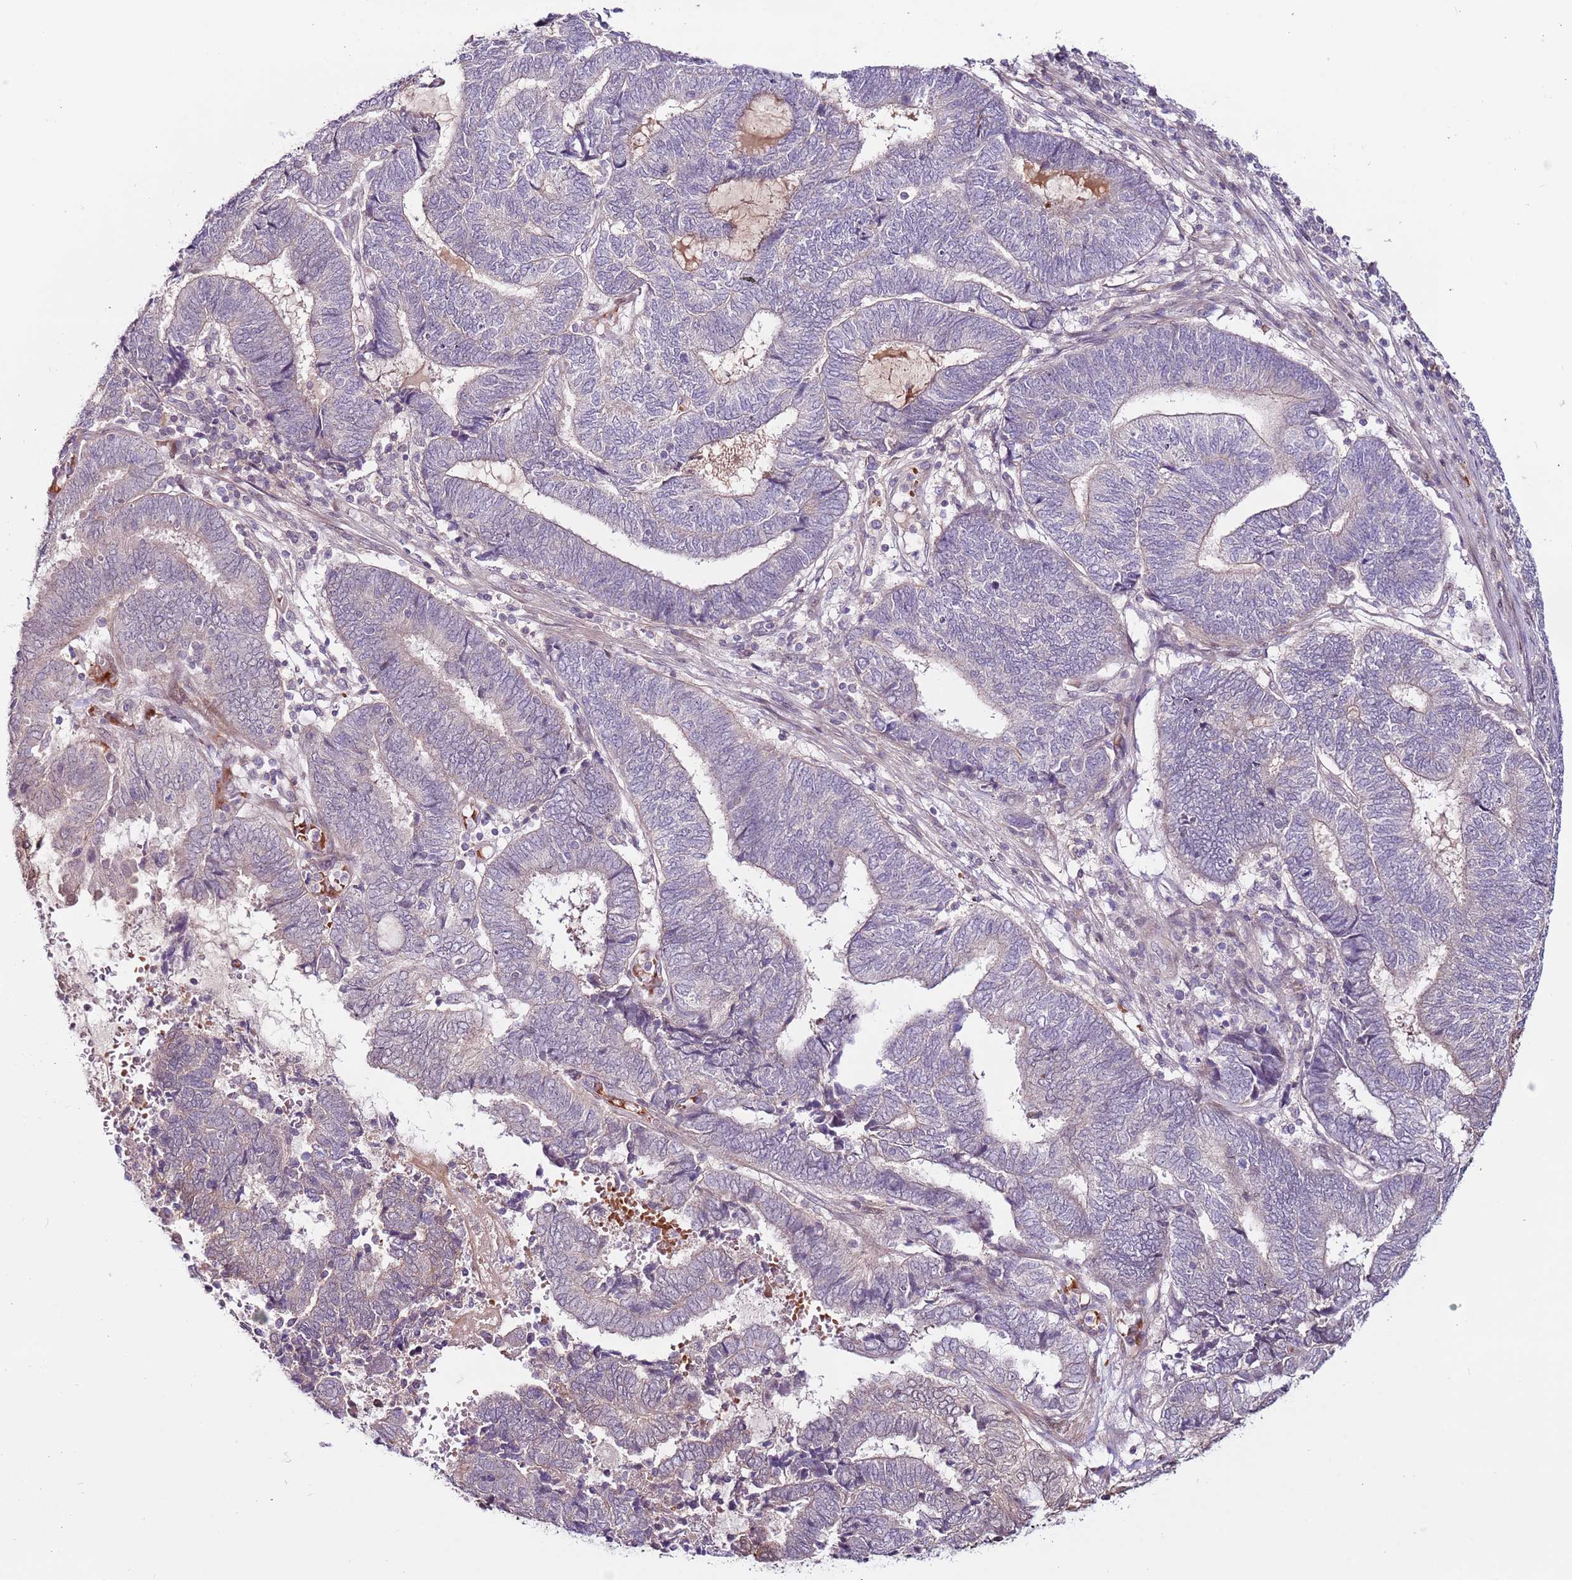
{"staining": {"intensity": "negative", "quantity": "none", "location": "none"}, "tissue": "endometrial cancer", "cell_type": "Tumor cells", "image_type": "cancer", "snomed": [{"axis": "morphology", "description": "Adenocarcinoma, NOS"}, {"axis": "topography", "description": "Uterus"}, {"axis": "topography", "description": "Endometrium"}], "caption": "IHC histopathology image of human endometrial adenocarcinoma stained for a protein (brown), which reveals no positivity in tumor cells. (DAB immunohistochemistry (IHC) visualized using brightfield microscopy, high magnification).", "gene": "MTG2", "patient": {"sex": "female", "age": 70}}